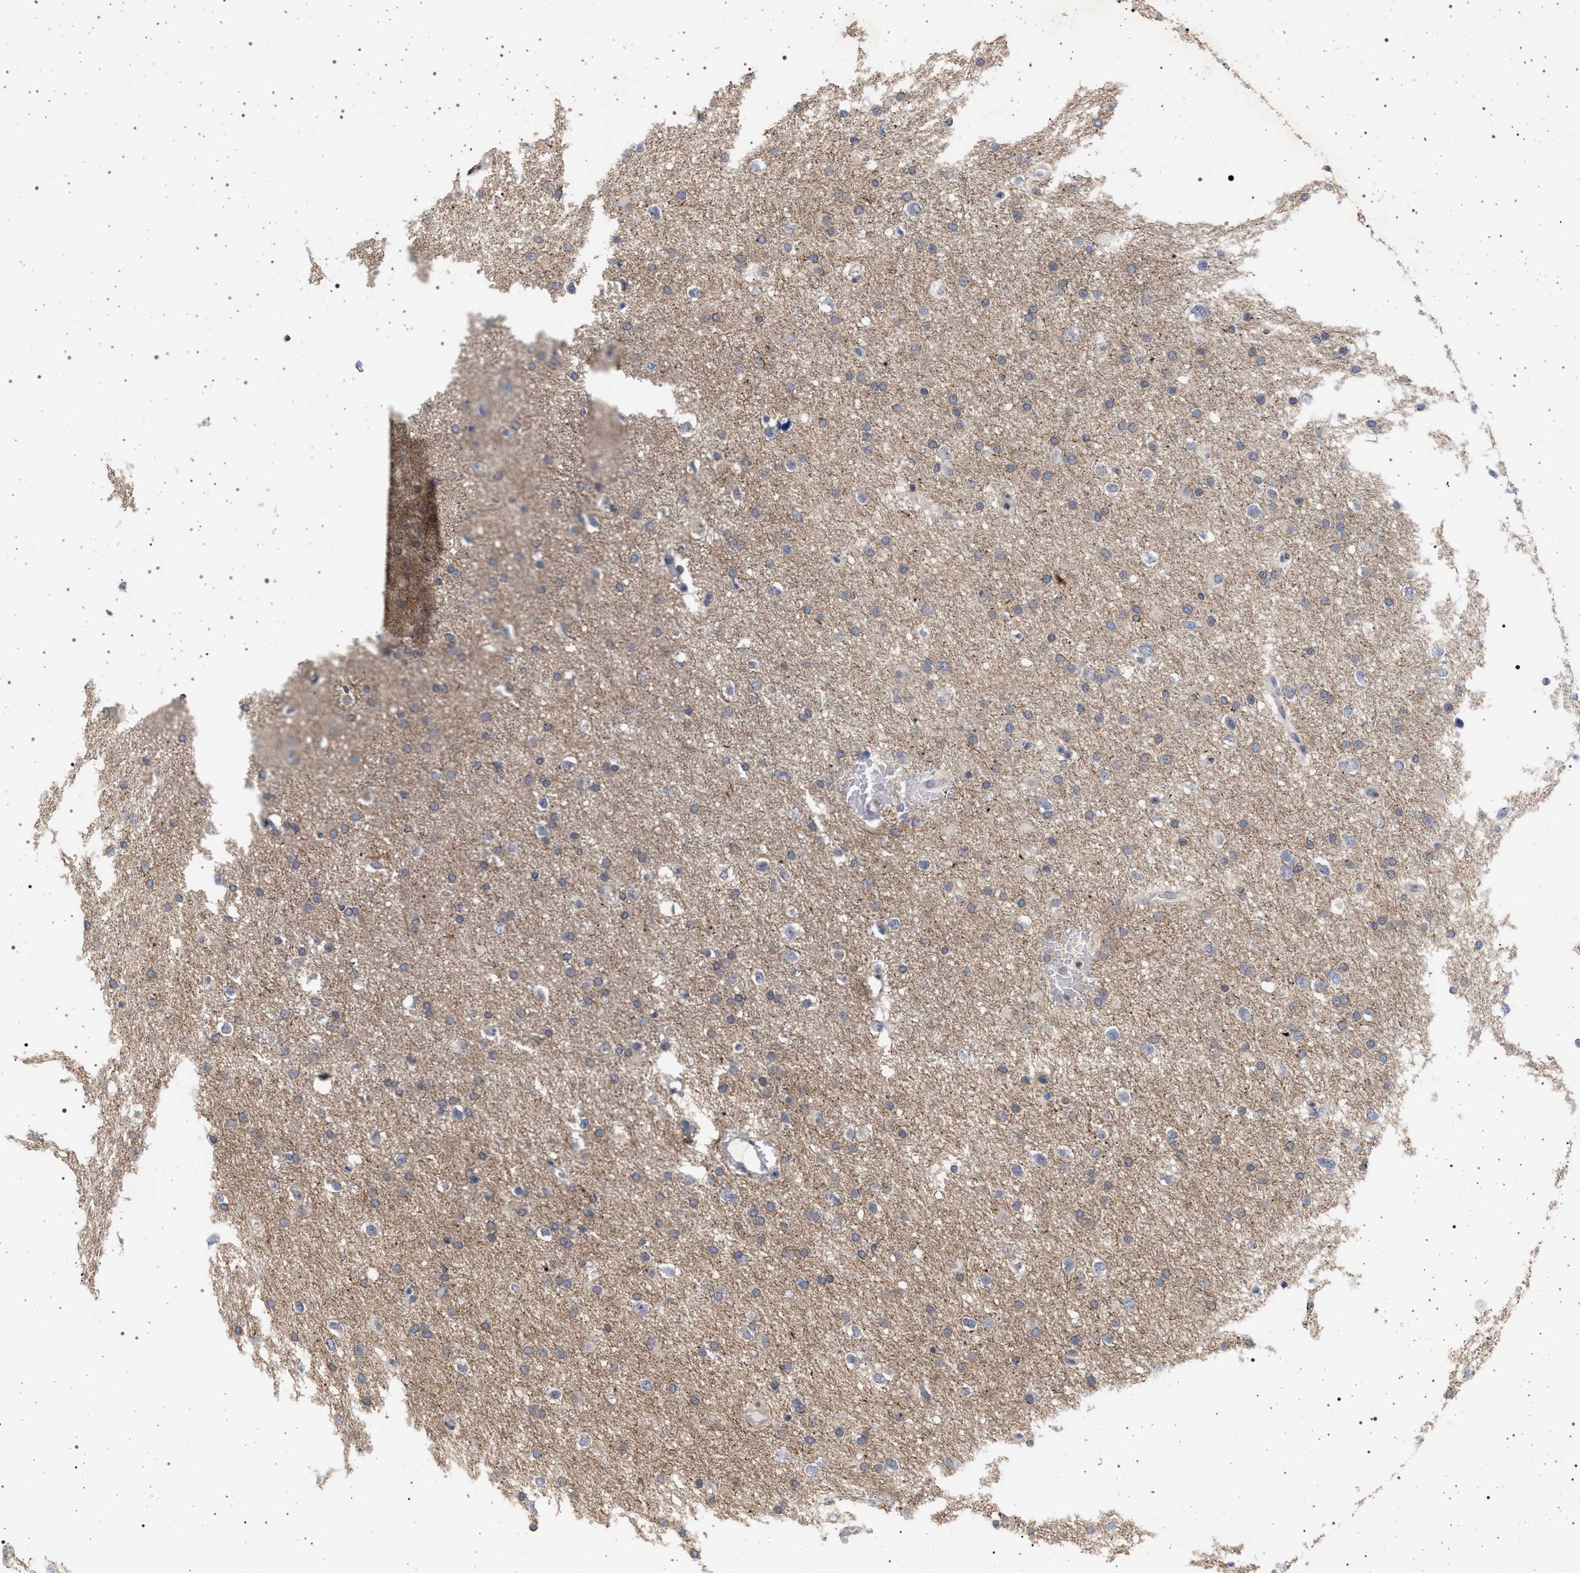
{"staining": {"intensity": "weak", "quantity": "25%-75%", "location": "cytoplasmic/membranous"}, "tissue": "glioma", "cell_type": "Tumor cells", "image_type": "cancer", "snomed": [{"axis": "morphology", "description": "Glioma, malignant, Low grade"}, {"axis": "topography", "description": "Brain"}], "caption": "Tumor cells demonstrate weak cytoplasmic/membranous expression in approximately 25%-75% of cells in glioma. (DAB IHC, brown staining for protein, blue staining for nuclei).", "gene": "RBM48", "patient": {"sex": "female", "age": 37}}